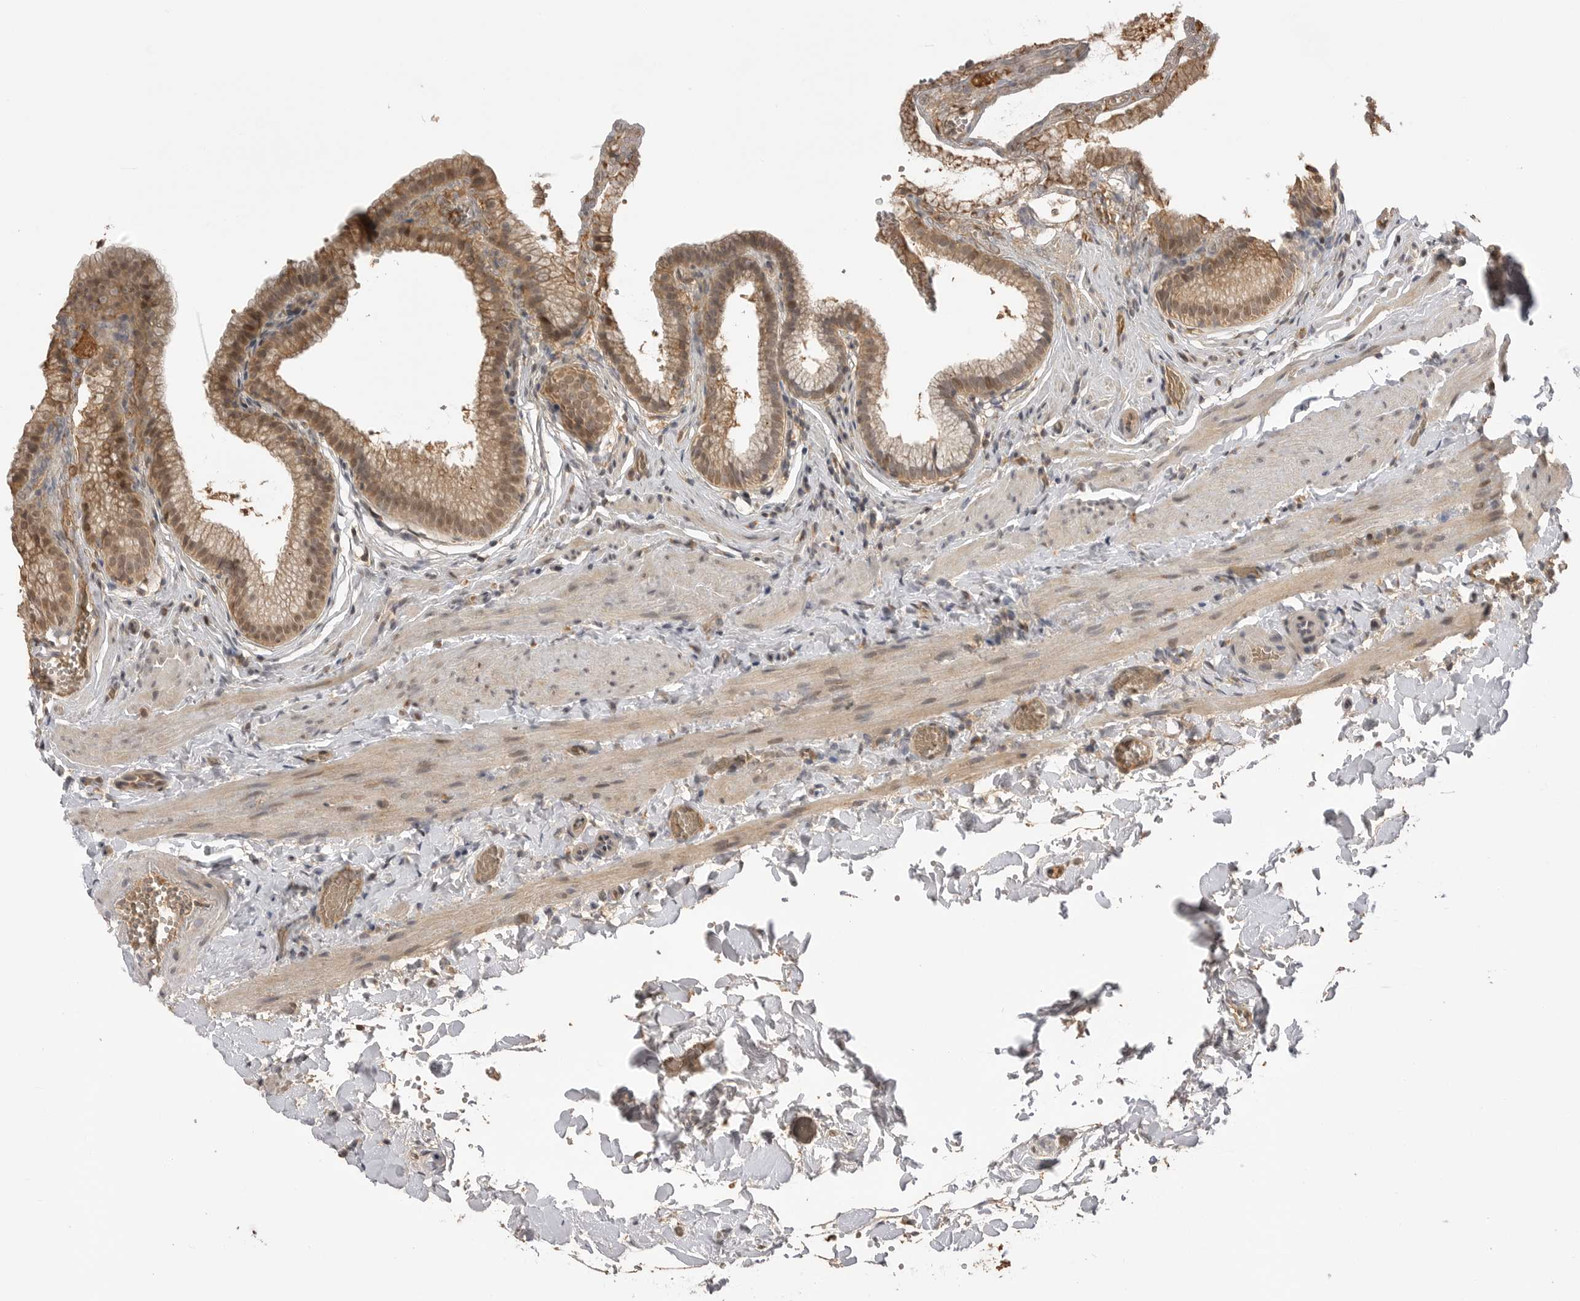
{"staining": {"intensity": "moderate", "quantity": ">75%", "location": "cytoplasmic/membranous,nuclear"}, "tissue": "gallbladder", "cell_type": "Glandular cells", "image_type": "normal", "snomed": [{"axis": "morphology", "description": "Normal tissue, NOS"}, {"axis": "topography", "description": "Gallbladder"}], "caption": "Normal gallbladder displays moderate cytoplasmic/membranous,nuclear staining in about >75% of glandular cells, visualized by immunohistochemistry. The protein is shown in brown color, while the nuclei are stained blue.", "gene": "ASPSCR1", "patient": {"sex": "male", "age": 38}}